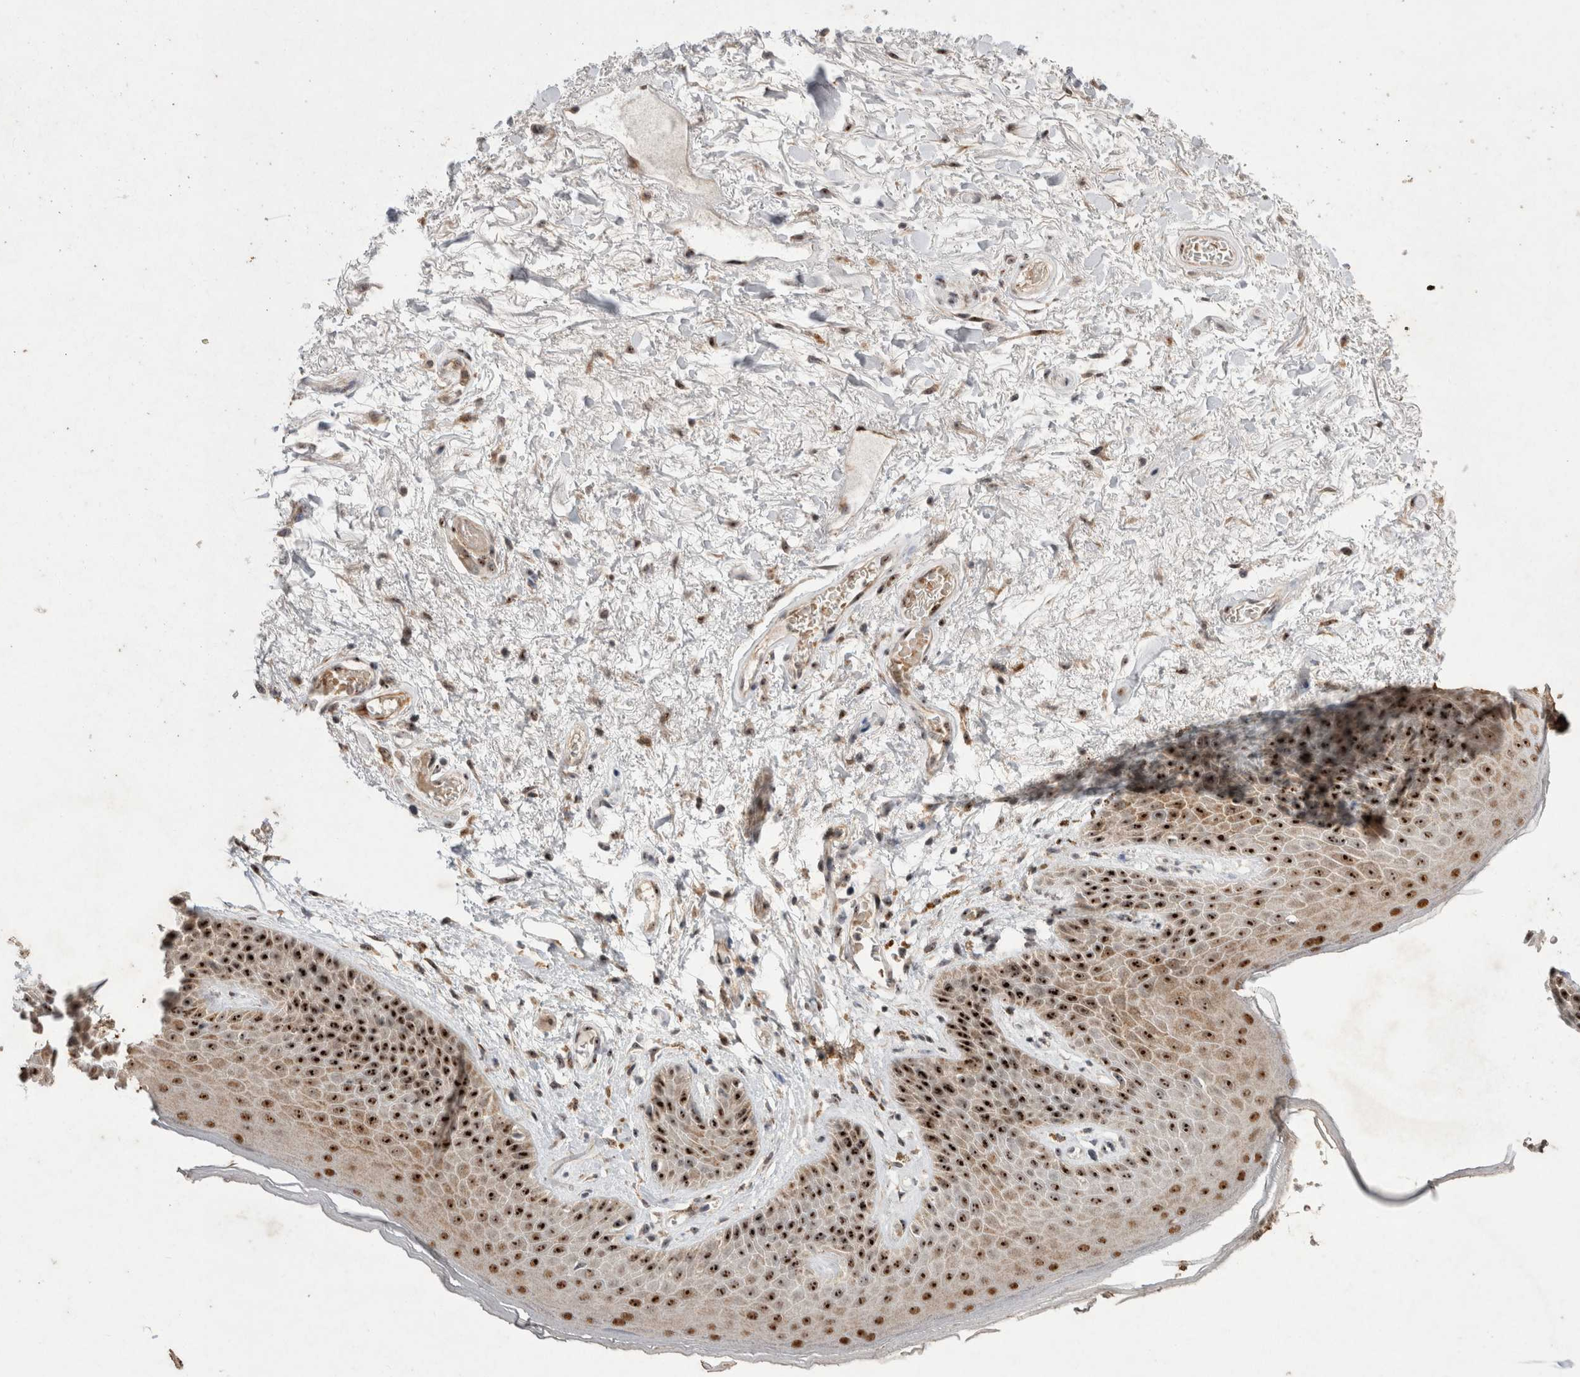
{"staining": {"intensity": "strong", "quantity": ">75%", "location": "nuclear"}, "tissue": "skin", "cell_type": "Epidermal cells", "image_type": "normal", "snomed": [{"axis": "morphology", "description": "Normal tissue, NOS"}, {"axis": "topography", "description": "Anal"}], "caption": "The photomicrograph exhibits immunohistochemical staining of normal skin. There is strong nuclear positivity is seen in approximately >75% of epidermal cells.", "gene": "STK11", "patient": {"sex": "male", "age": 74}}